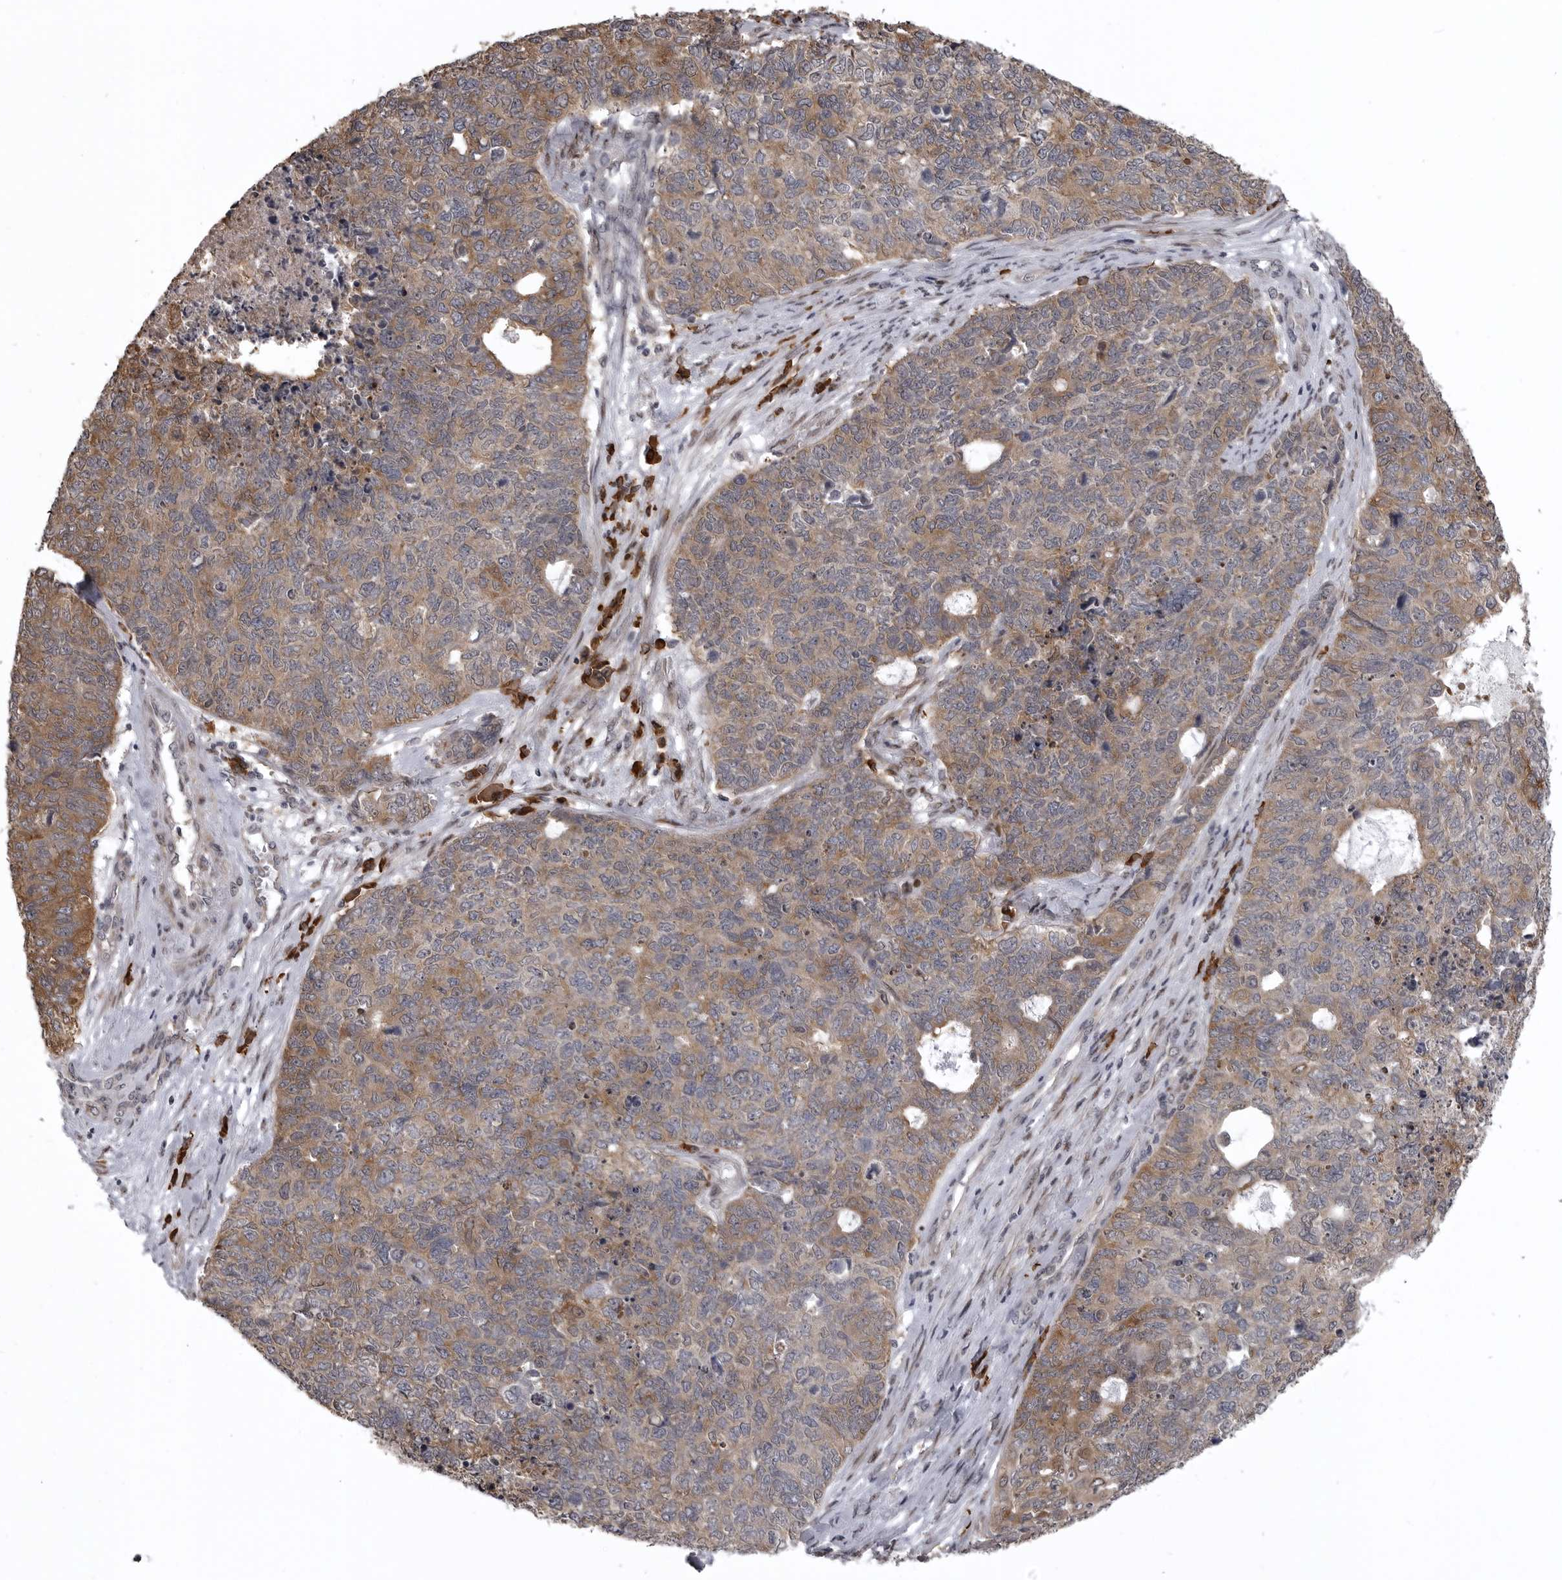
{"staining": {"intensity": "moderate", "quantity": ">75%", "location": "cytoplasmic/membranous"}, "tissue": "cervical cancer", "cell_type": "Tumor cells", "image_type": "cancer", "snomed": [{"axis": "morphology", "description": "Squamous cell carcinoma, NOS"}, {"axis": "topography", "description": "Cervix"}], "caption": "This photomicrograph exhibits IHC staining of human cervical cancer (squamous cell carcinoma), with medium moderate cytoplasmic/membranous expression in about >75% of tumor cells.", "gene": "SNX16", "patient": {"sex": "female", "age": 63}}